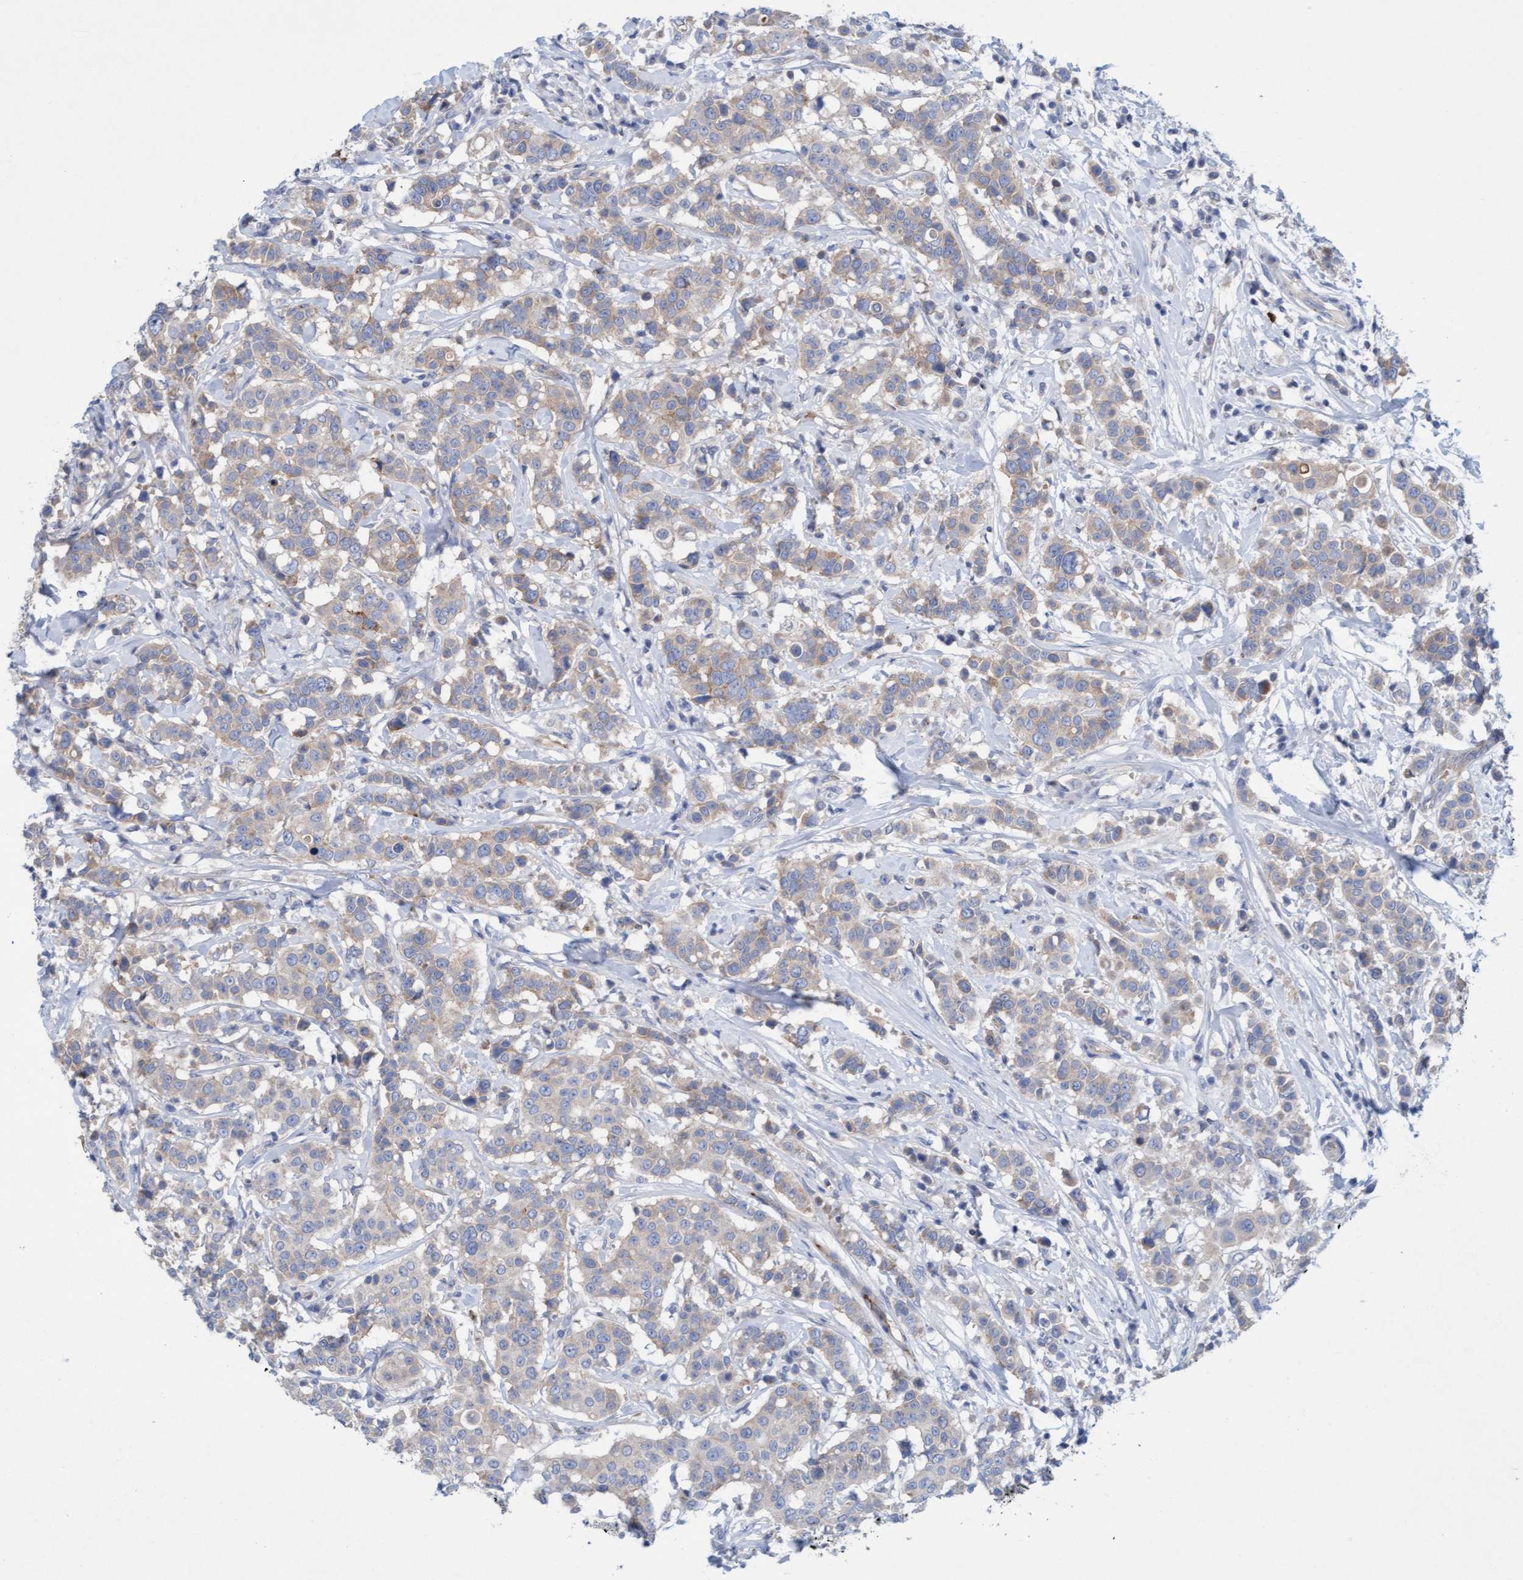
{"staining": {"intensity": "weak", "quantity": ">75%", "location": "cytoplasmic/membranous"}, "tissue": "breast cancer", "cell_type": "Tumor cells", "image_type": "cancer", "snomed": [{"axis": "morphology", "description": "Duct carcinoma"}, {"axis": "topography", "description": "Breast"}], "caption": "An immunohistochemistry (IHC) image of neoplastic tissue is shown. Protein staining in brown labels weak cytoplasmic/membranous positivity in breast cancer (intraductal carcinoma) within tumor cells.", "gene": "SIGIRR", "patient": {"sex": "female", "age": 27}}